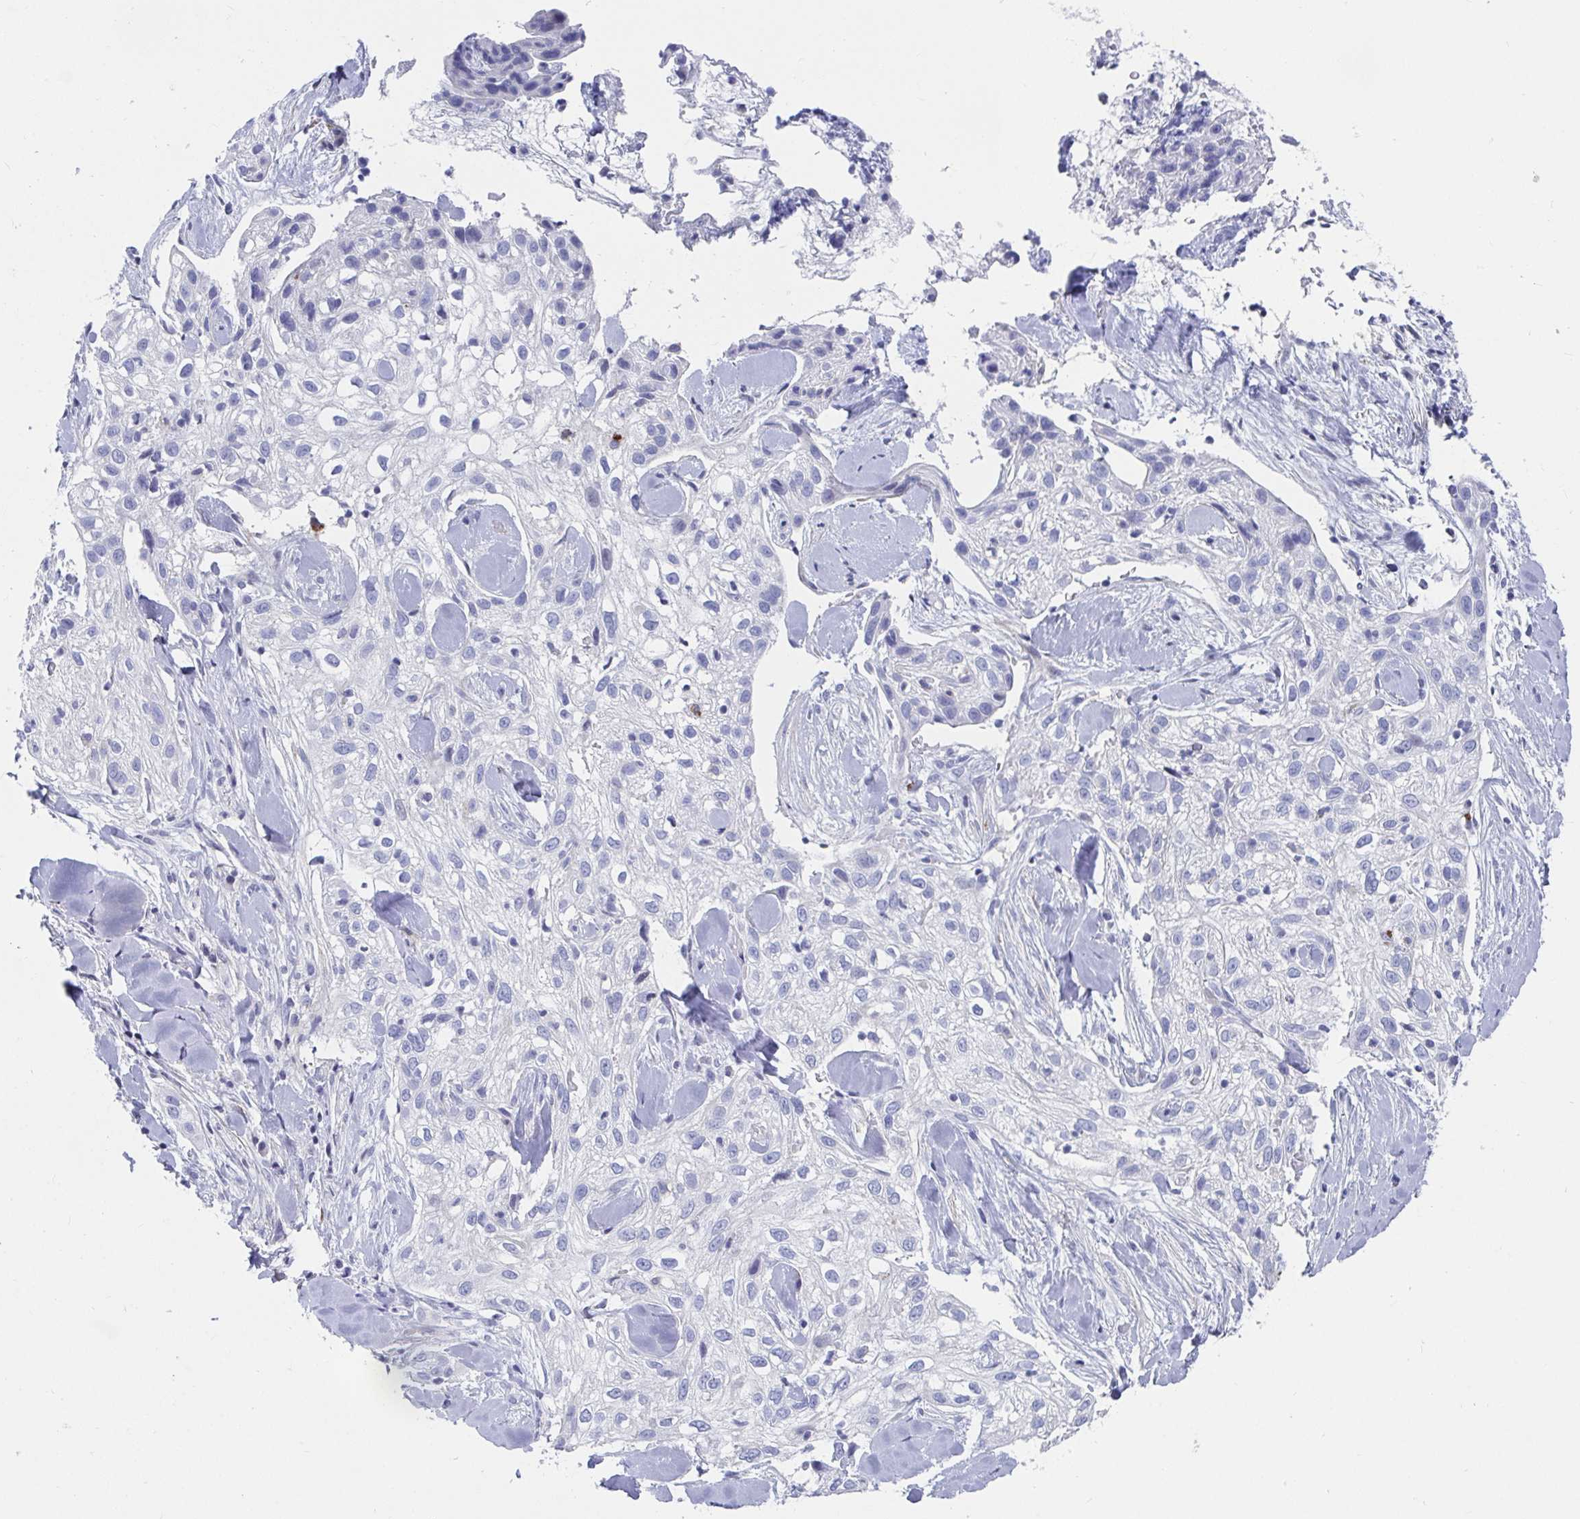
{"staining": {"intensity": "negative", "quantity": "none", "location": "none"}, "tissue": "skin cancer", "cell_type": "Tumor cells", "image_type": "cancer", "snomed": [{"axis": "morphology", "description": "Squamous cell carcinoma, NOS"}, {"axis": "topography", "description": "Skin"}], "caption": "Immunohistochemistry (IHC) photomicrograph of neoplastic tissue: human skin cancer (squamous cell carcinoma) stained with DAB displays no significant protein positivity in tumor cells.", "gene": "ZFP82", "patient": {"sex": "male", "age": 82}}